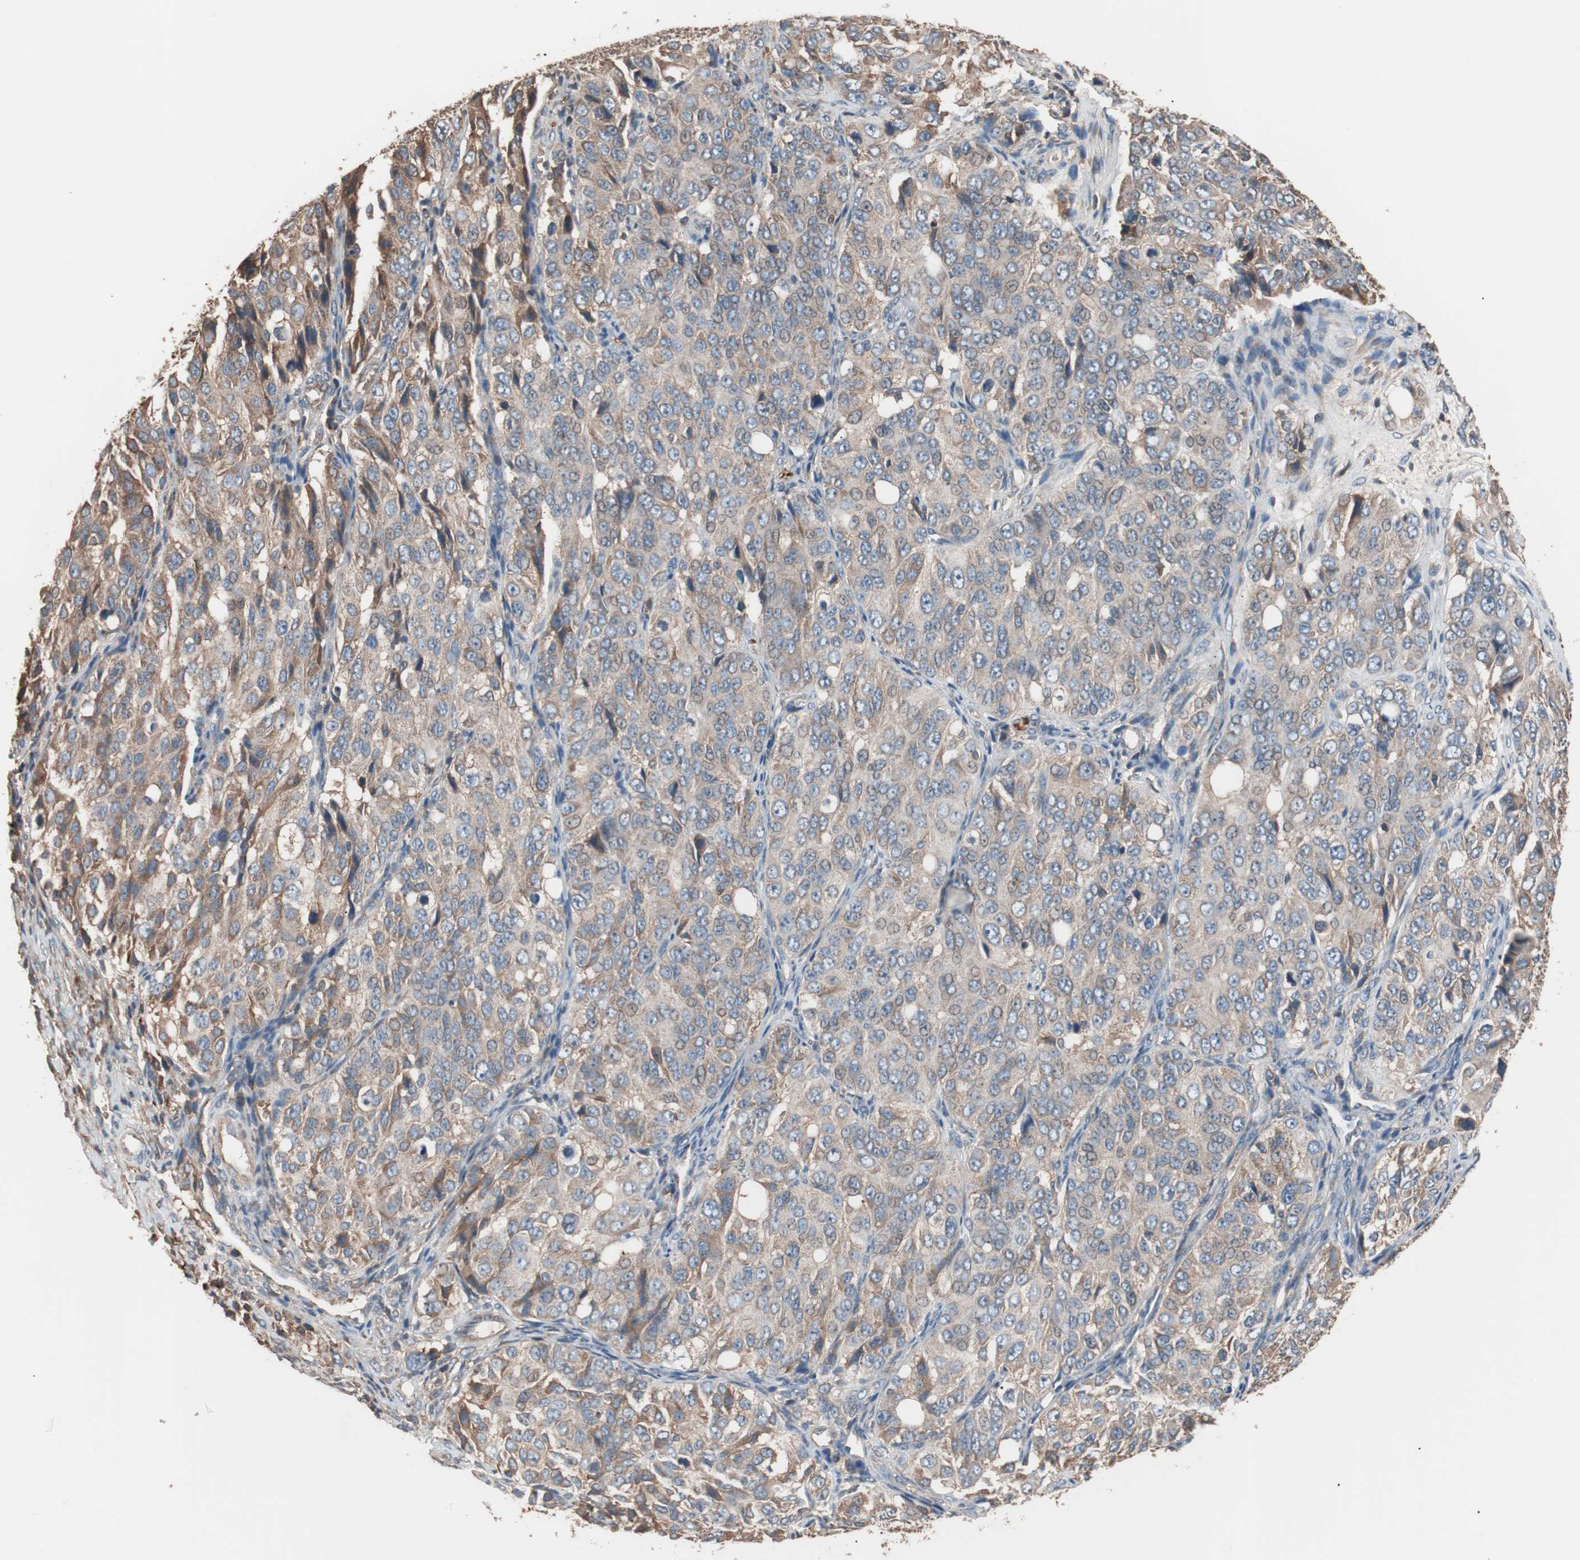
{"staining": {"intensity": "moderate", "quantity": ">75%", "location": "cytoplasmic/membranous"}, "tissue": "ovarian cancer", "cell_type": "Tumor cells", "image_type": "cancer", "snomed": [{"axis": "morphology", "description": "Carcinoma, endometroid"}, {"axis": "topography", "description": "Ovary"}], "caption": "Immunohistochemical staining of human ovarian endometroid carcinoma displays moderate cytoplasmic/membranous protein staining in about >75% of tumor cells.", "gene": "GLYCTK", "patient": {"sex": "female", "age": 51}}